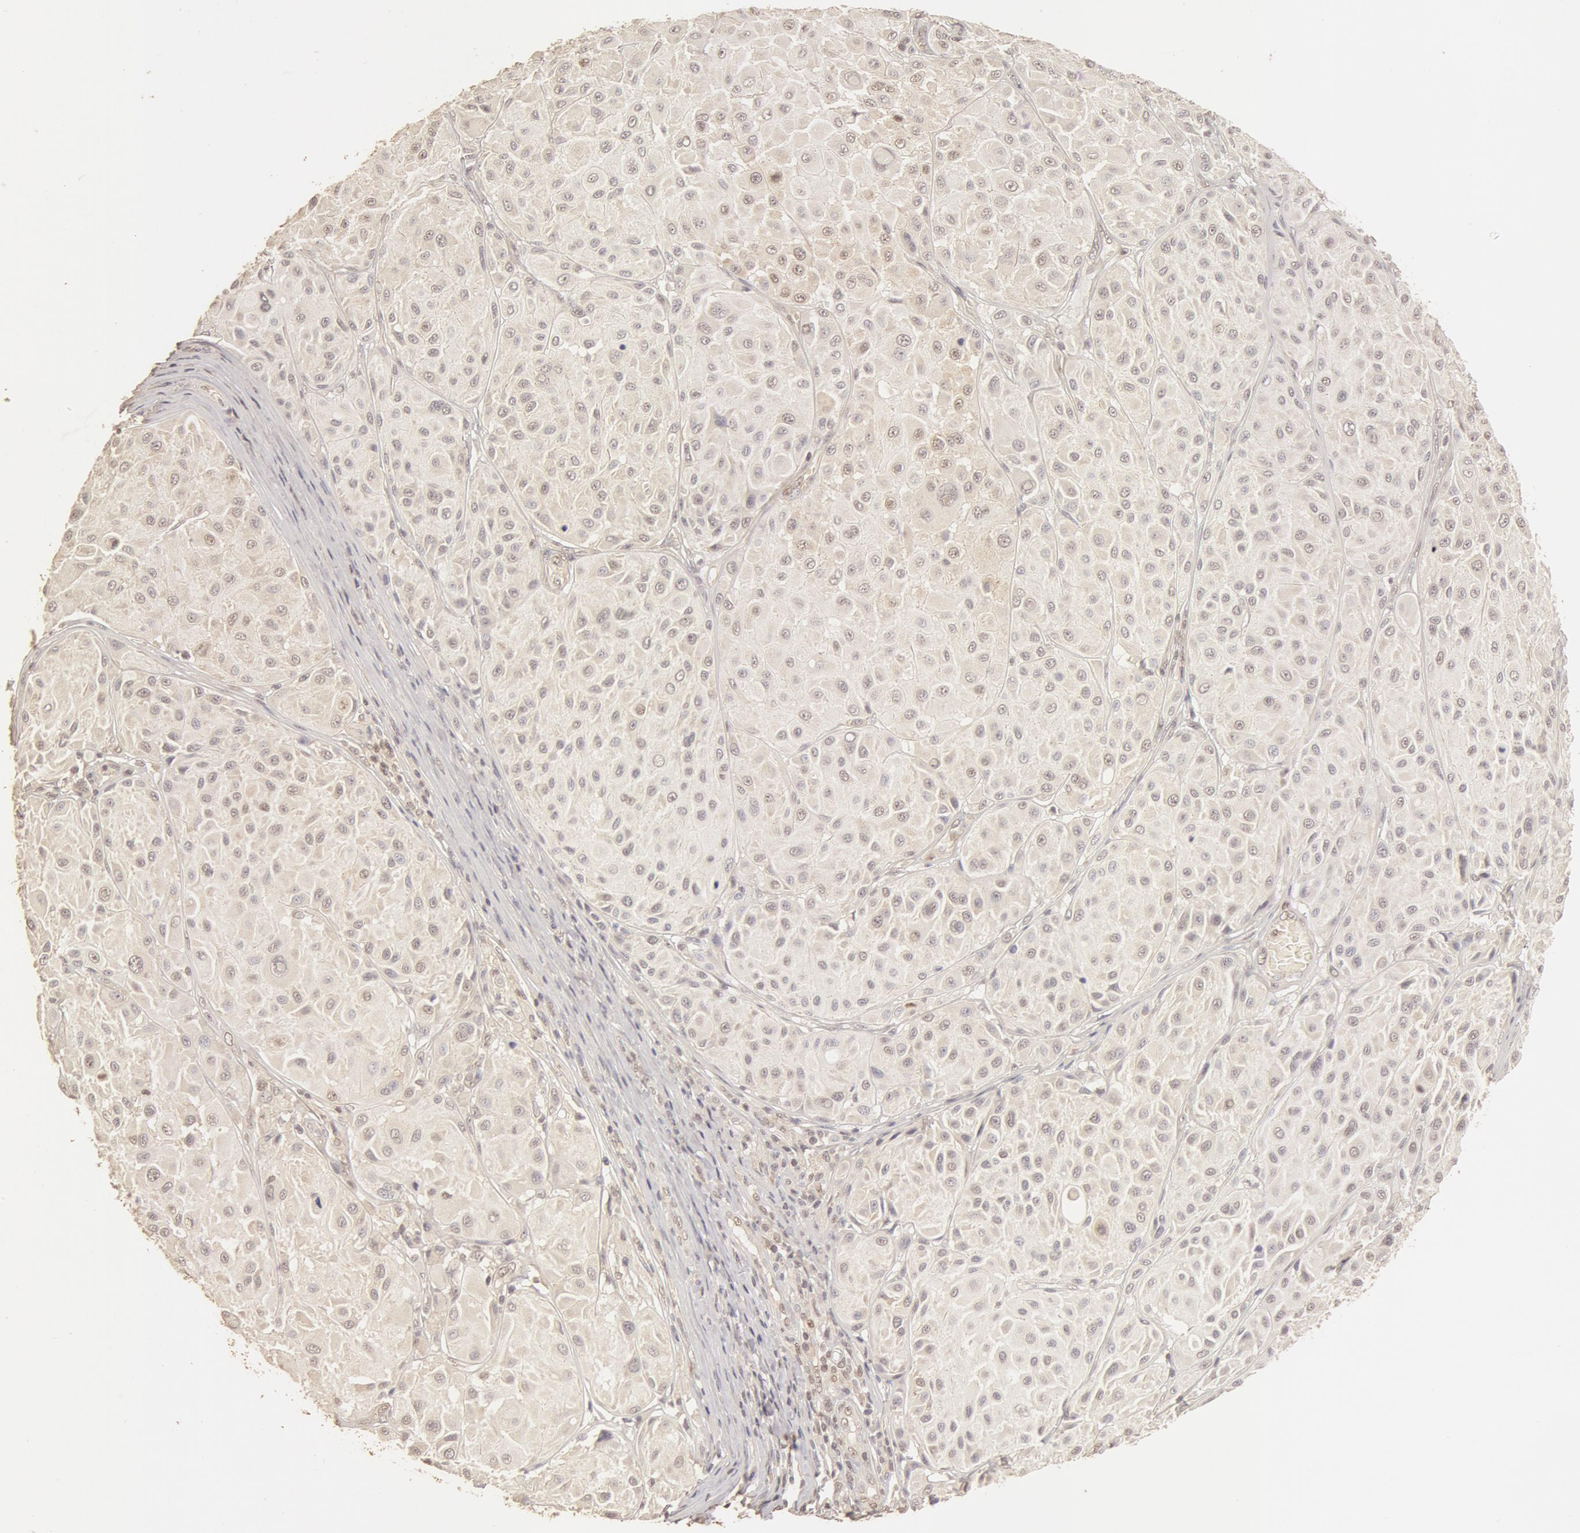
{"staining": {"intensity": "weak", "quantity": ">75%", "location": "cytoplasmic/membranous,nuclear"}, "tissue": "melanoma", "cell_type": "Tumor cells", "image_type": "cancer", "snomed": [{"axis": "morphology", "description": "Malignant melanoma, NOS"}, {"axis": "topography", "description": "Skin"}], "caption": "Melanoma tissue exhibits weak cytoplasmic/membranous and nuclear expression in approximately >75% of tumor cells", "gene": "SNRNP70", "patient": {"sex": "male", "age": 36}}